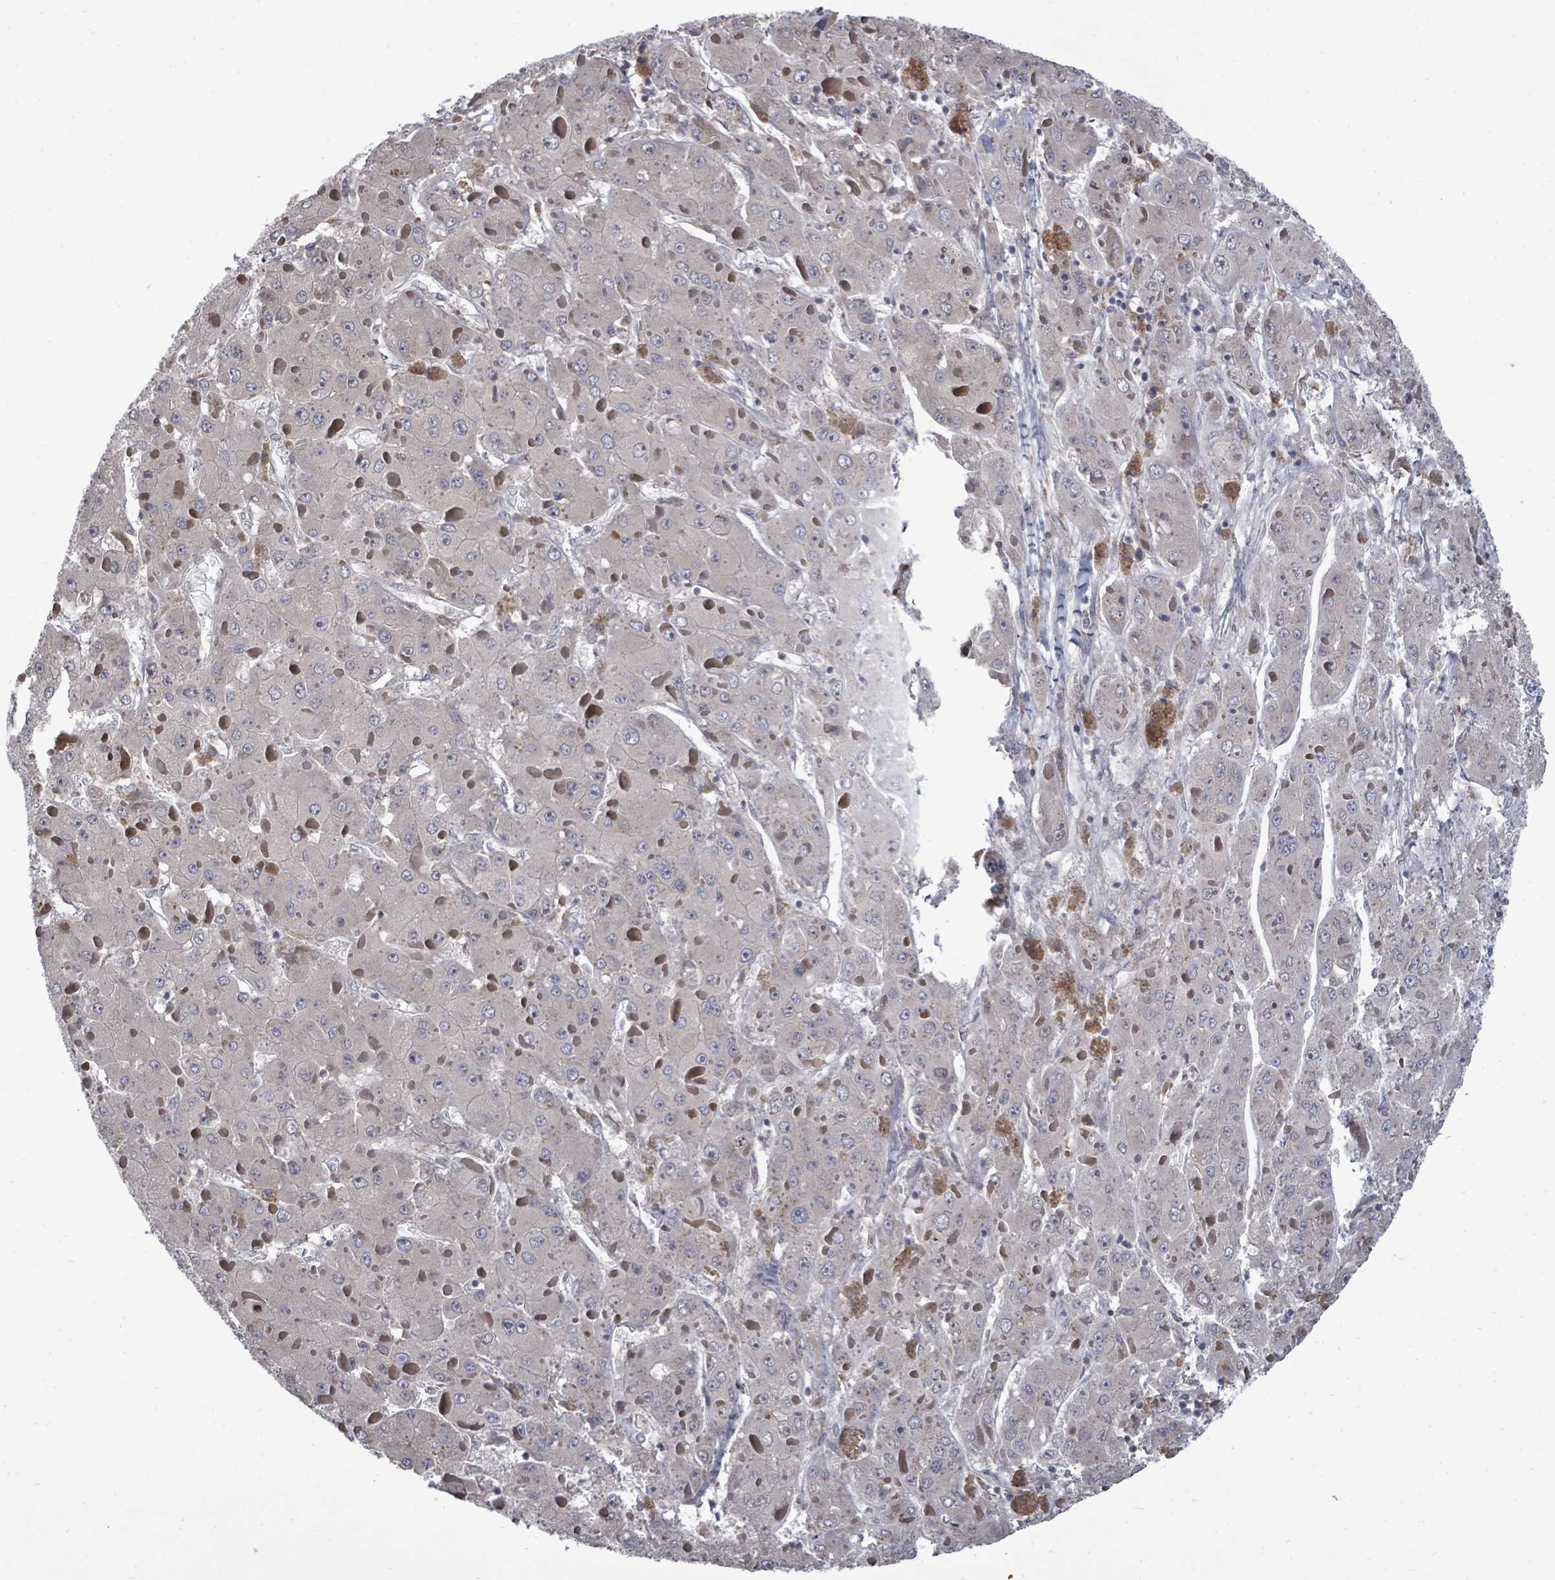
{"staining": {"intensity": "negative", "quantity": "none", "location": "none"}, "tissue": "liver cancer", "cell_type": "Tumor cells", "image_type": "cancer", "snomed": [{"axis": "morphology", "description": "Carcinoma, Hepatocellular, NOS"}, {"axis": "topography", "description": "Liver"}], "caption": "Liver hepatocellular carcinoma stained for a protein using IHC reveals no staining tumor cells.", "gene": "POMGNT2", "patient": {"sex": "female", "age": 73}}